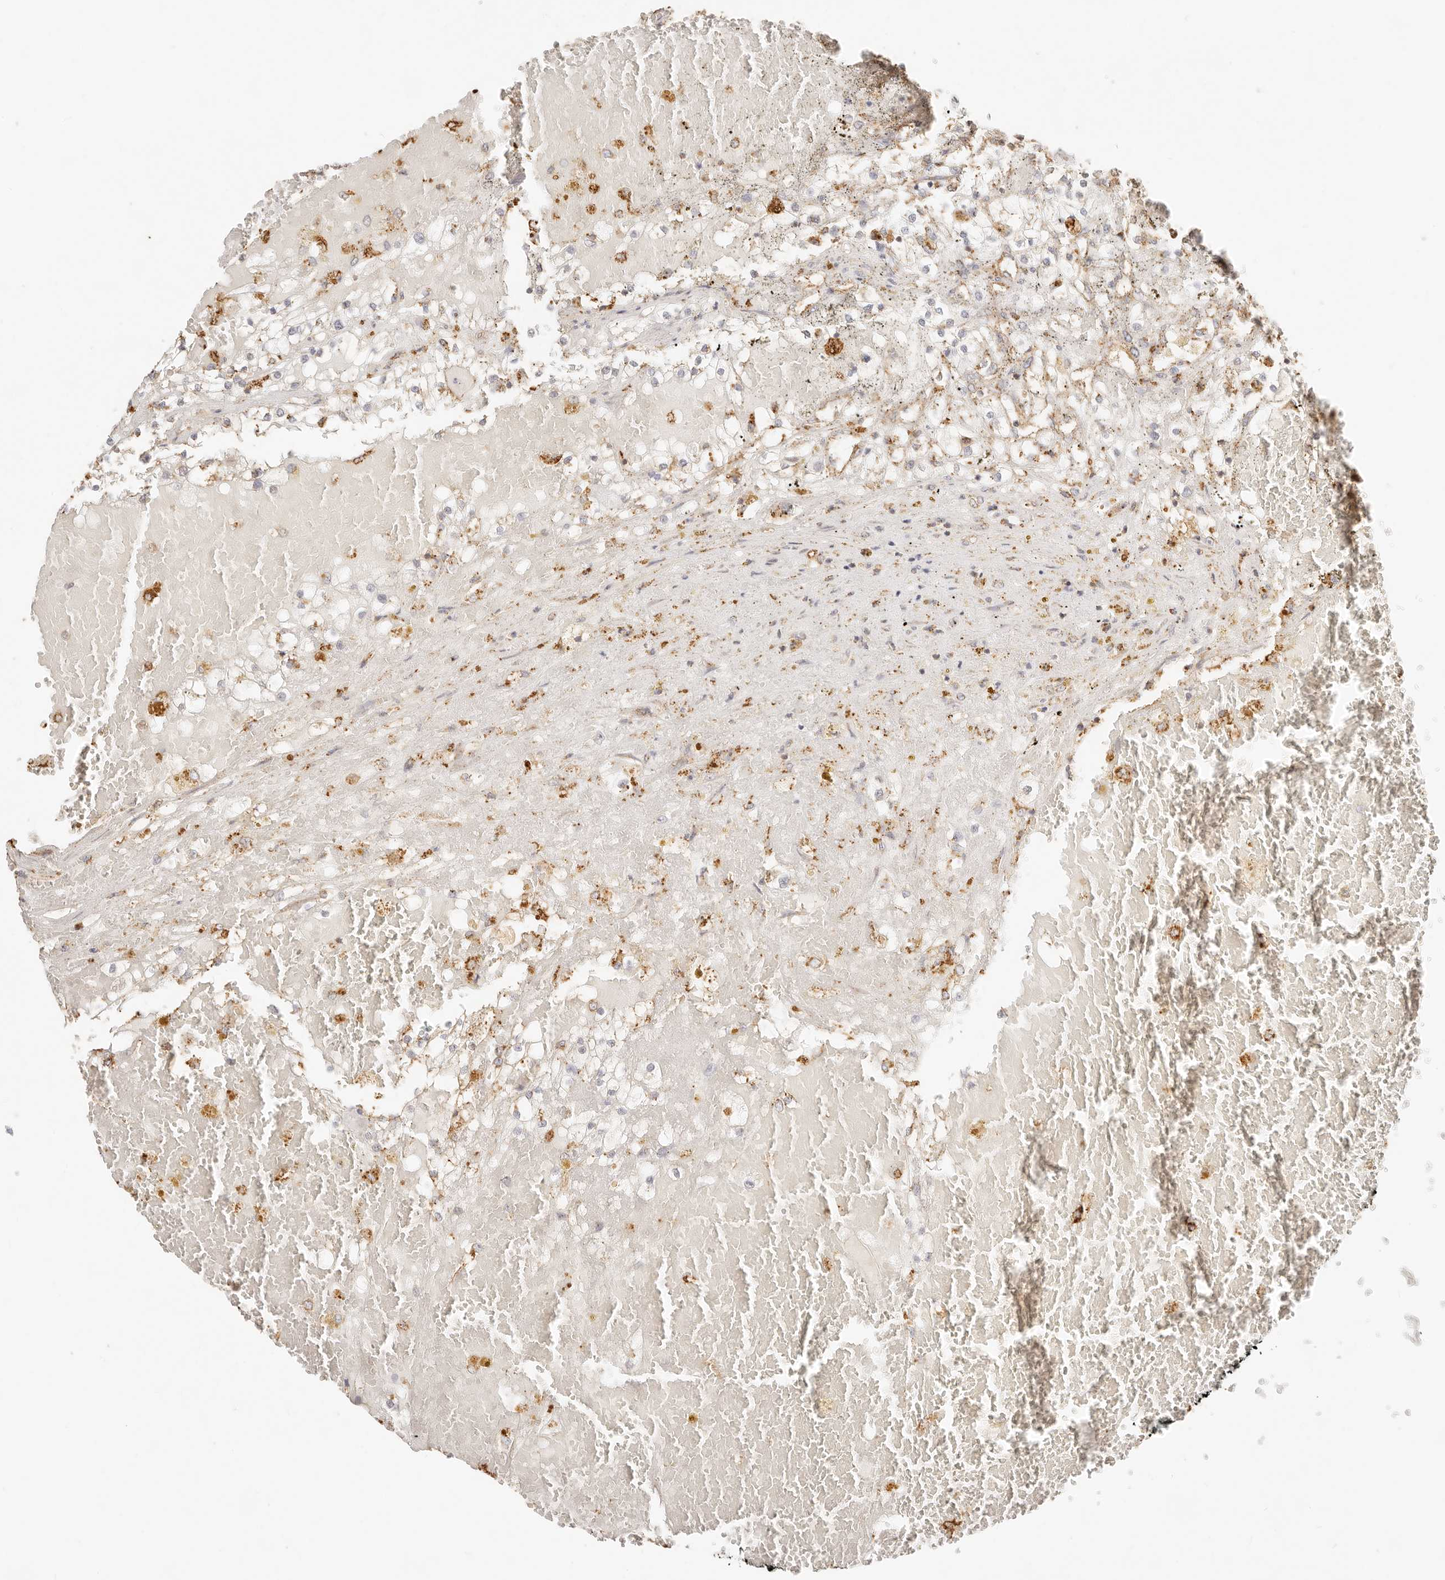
{"staining": {"intensity": "weak", "quantity": "25%-75%", "location": "cytoplasmic/membranous"}, "tissue": "renal cancer", "cell_type": "Tumor cells", "image_type": "cancer", "snomed": [{"axis": "morphology", "description": "Normal tissue, NOS"}, {"axis": "morphology", "description": "Adenocarcinoma, NOS"}, {"axis": "topography", "description": "Kidney"}], "caption": "This image shows immunohistochemistry staining of adenocarcinoma (renal), with low weak cytoplasmic/membranous expression in approximately 25%-75% of tumor cells.", "gene": "CNMD", "patient": {"sex": "male", "age": 68}}